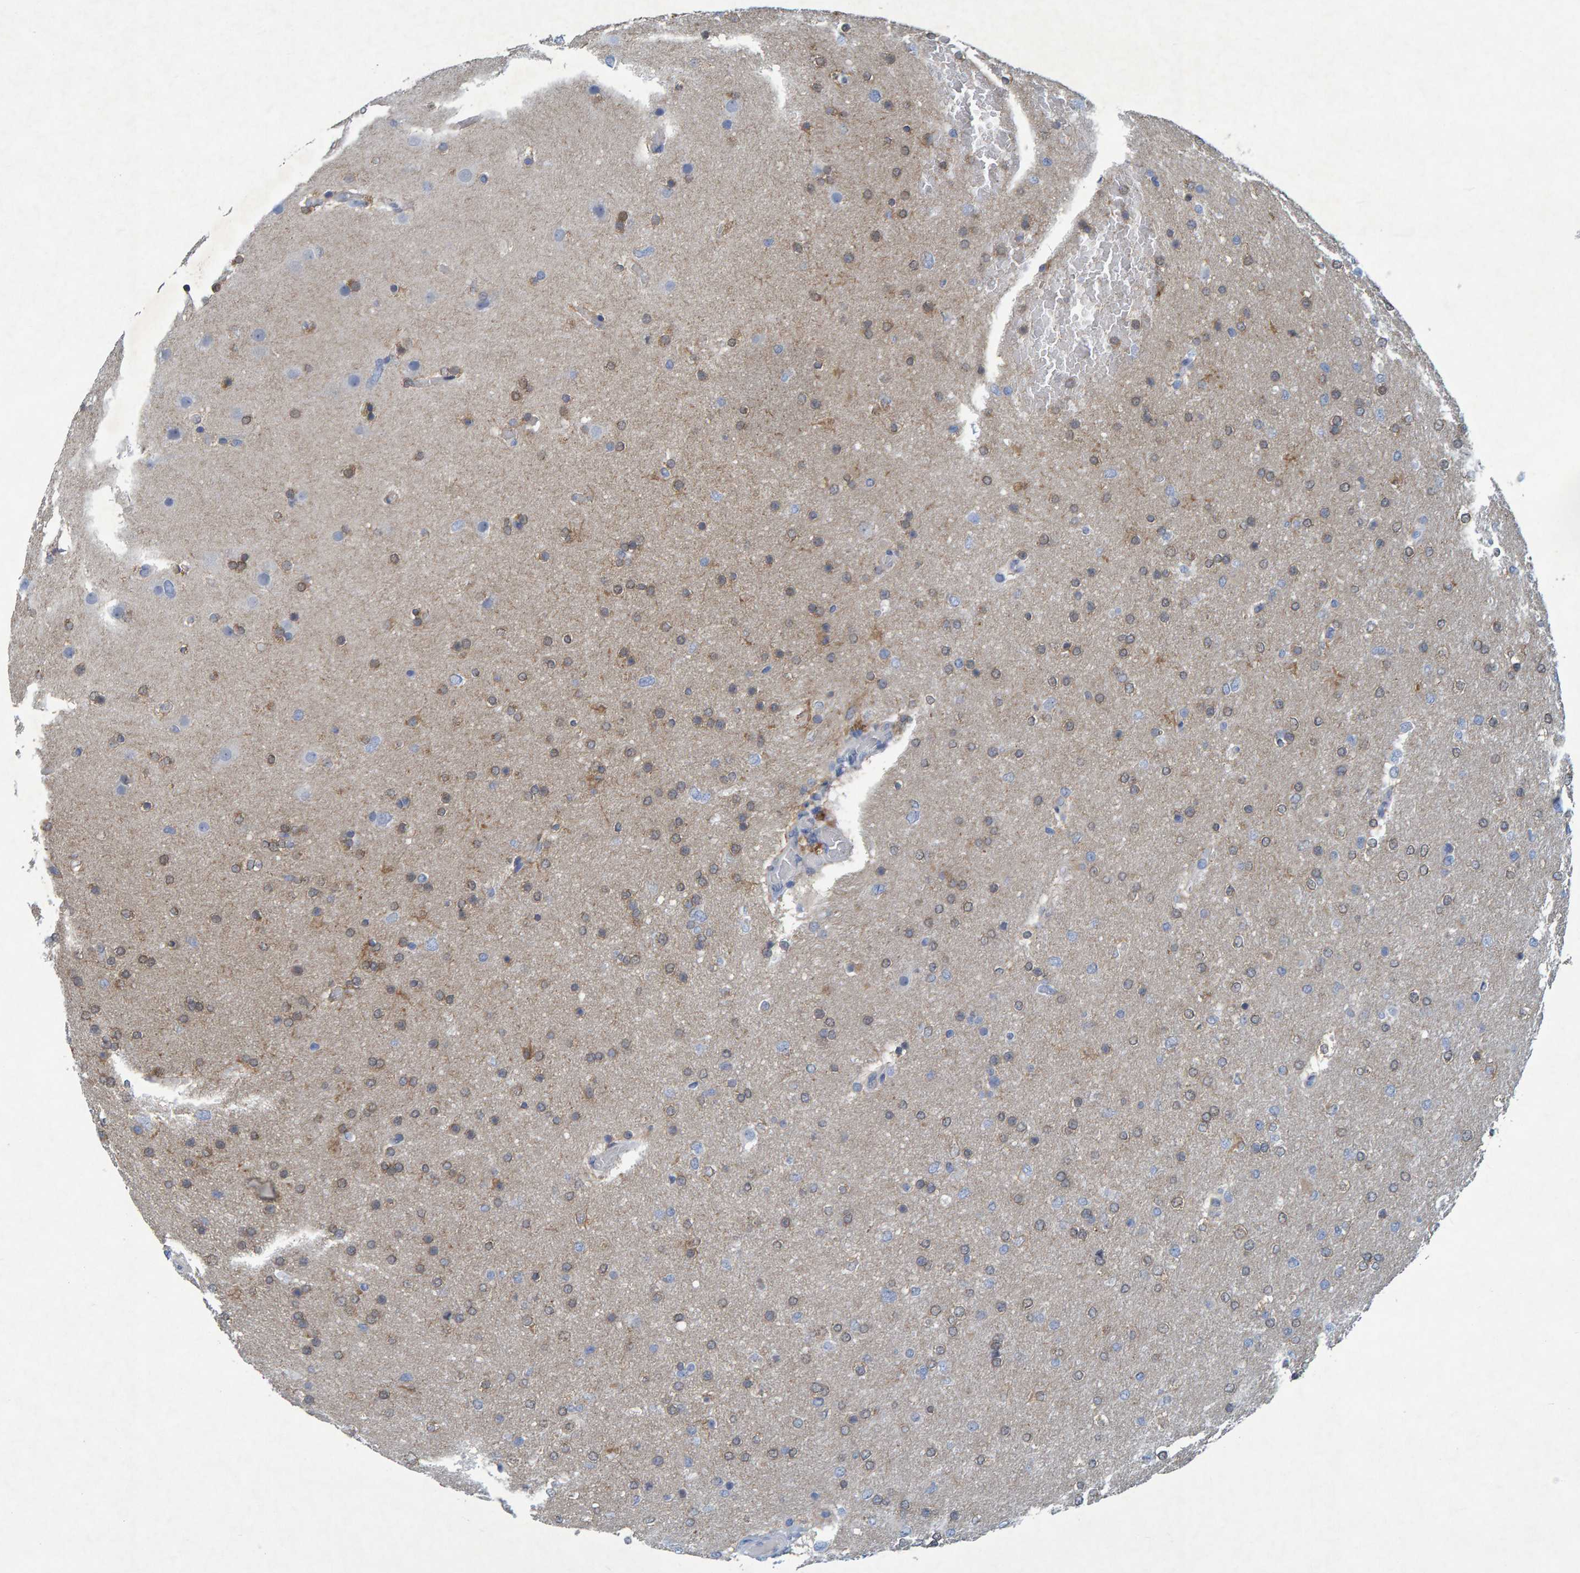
{"staining": {"intensity": "weak", "quantity": ">75%", "location": "cytoplasmic/membranous"}, "tissue": "glioma", "cell_type": "Tumor cells", "image_type": "cancer", "snomed": [{"axis": "morphology", "description": "Glioma, malignant, High grade"}, {"axis": "topography", "description": "Cerebral cortex"}], "caption": "Human glioma stained with a protein marker reveals weak staining in tumor cells.", "gene": "ALAD", "patient": {"sex": "female", "age": 36}}